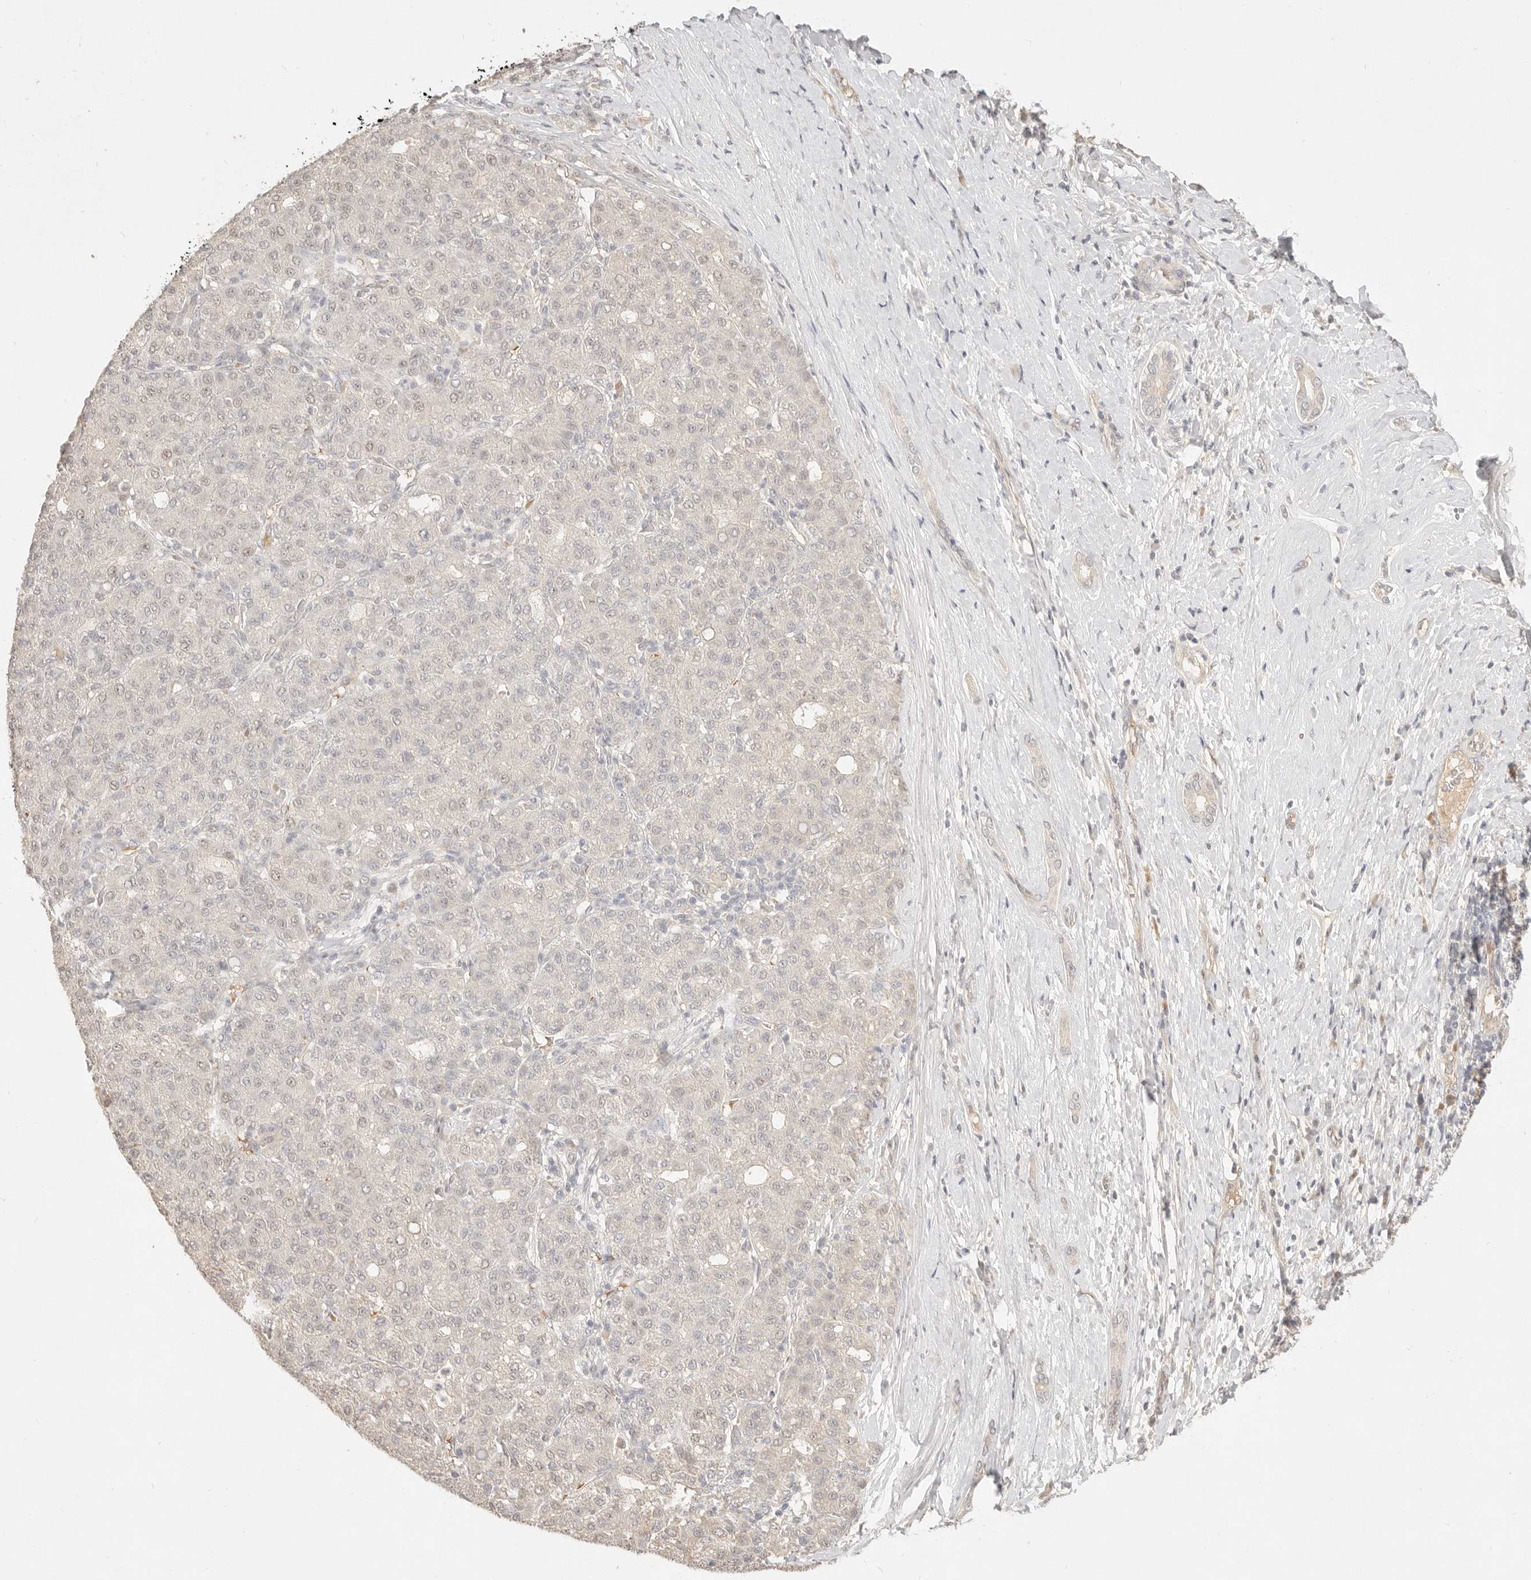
{"staining": {"intensity": "weak", "quantity": "25%-75%", "location": "nuclear"}, "tissue": "liver cancer", "cell_type": "Tumor cells", "image_type": "cancer", "snomed": [{"axis": "morphology", "description": "Carcinoma, Hepatocellular, NOS"}, {"axis": "topography", "description": "Liver"}], "caption": "The histopathology image exhibits a brown stain indicating the presence of a protein in the nuclear of tumor cells in liver hepatocellular carcinoma.", "gene": "MEP1A", "patient": {"sex": "male", "age": 65}}